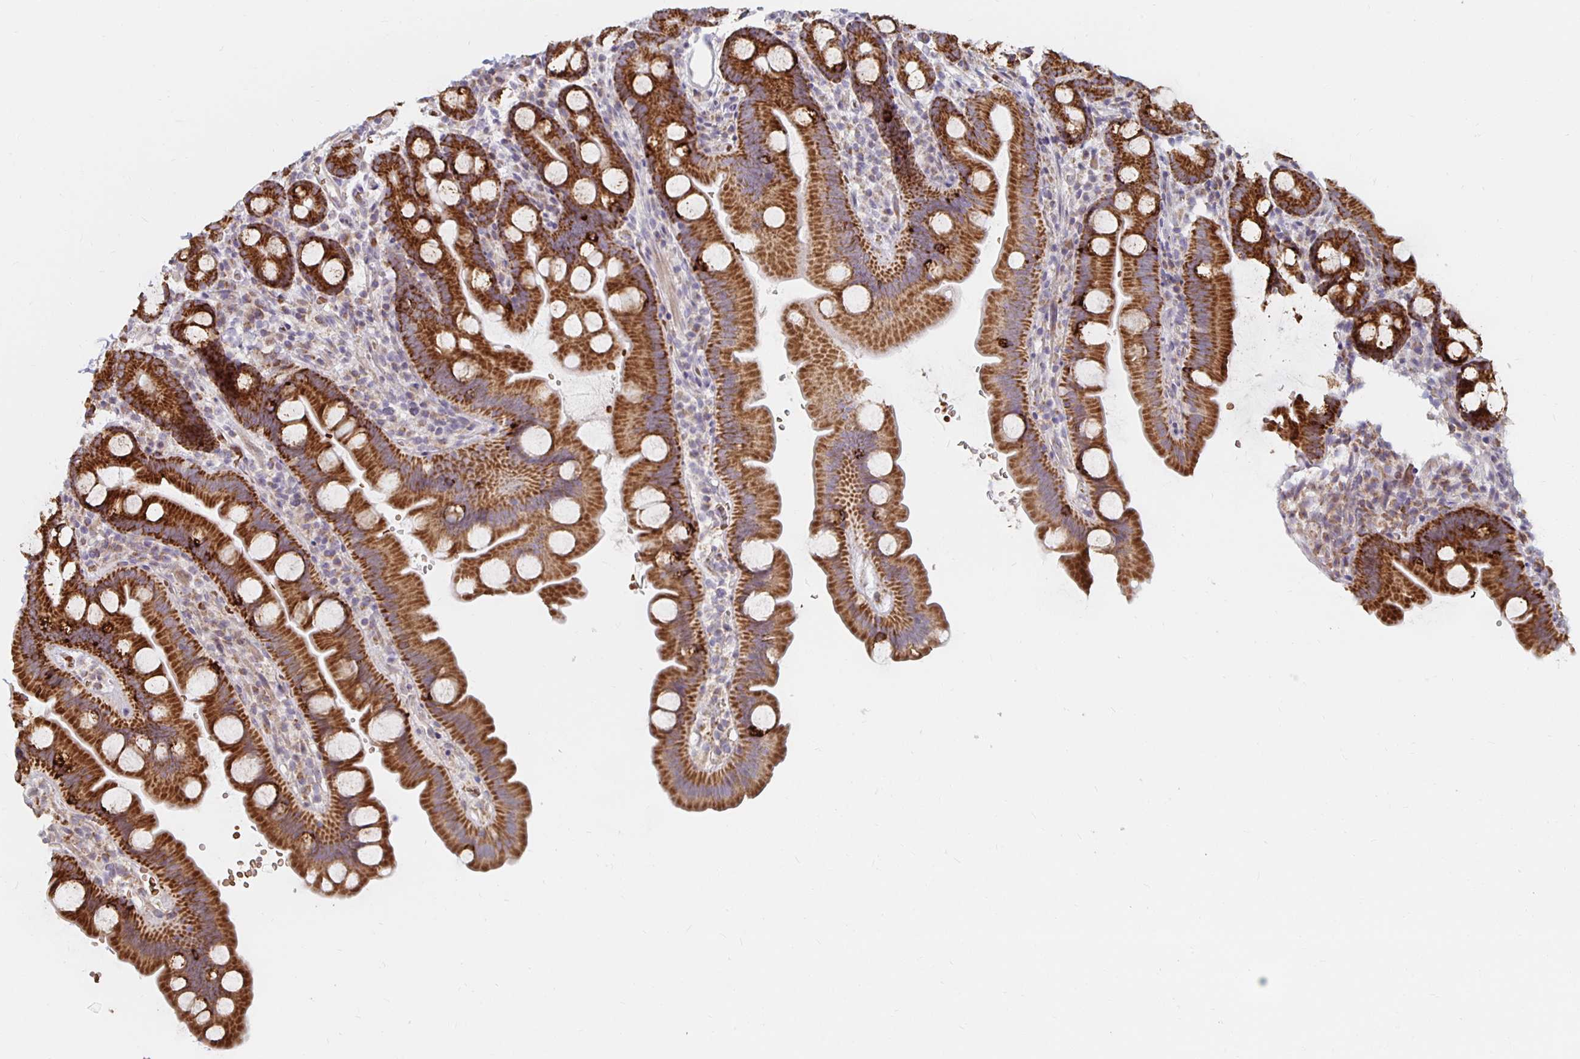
{"staining": {"intensity": "strong", "quantity": ">75%", "location": "cytoplasmic/membranous"}, "tissue": "small intestine", "cell_type": "Glandular cells", "image_type": "normal", "snomed": [{"axis": "morphology", "description": "Normal tissue, NOS"}, {"axis": "topography", "description": "Small intestine"}], "caption": "Immunohistochemistry (IHC) staining of benign small intestine, which displays high levels of strong cytoplasmic/membranous positivity in approximately >75% of glandular cells indicating strong cytoplasmic/membranous protein staining. The staining was performed using DAB (brown) for protein detection and nuclei were counterstained in hematoxylin (blue).", "gene": "MRPL28", "patient": {"sex": "female", "age": 68}}